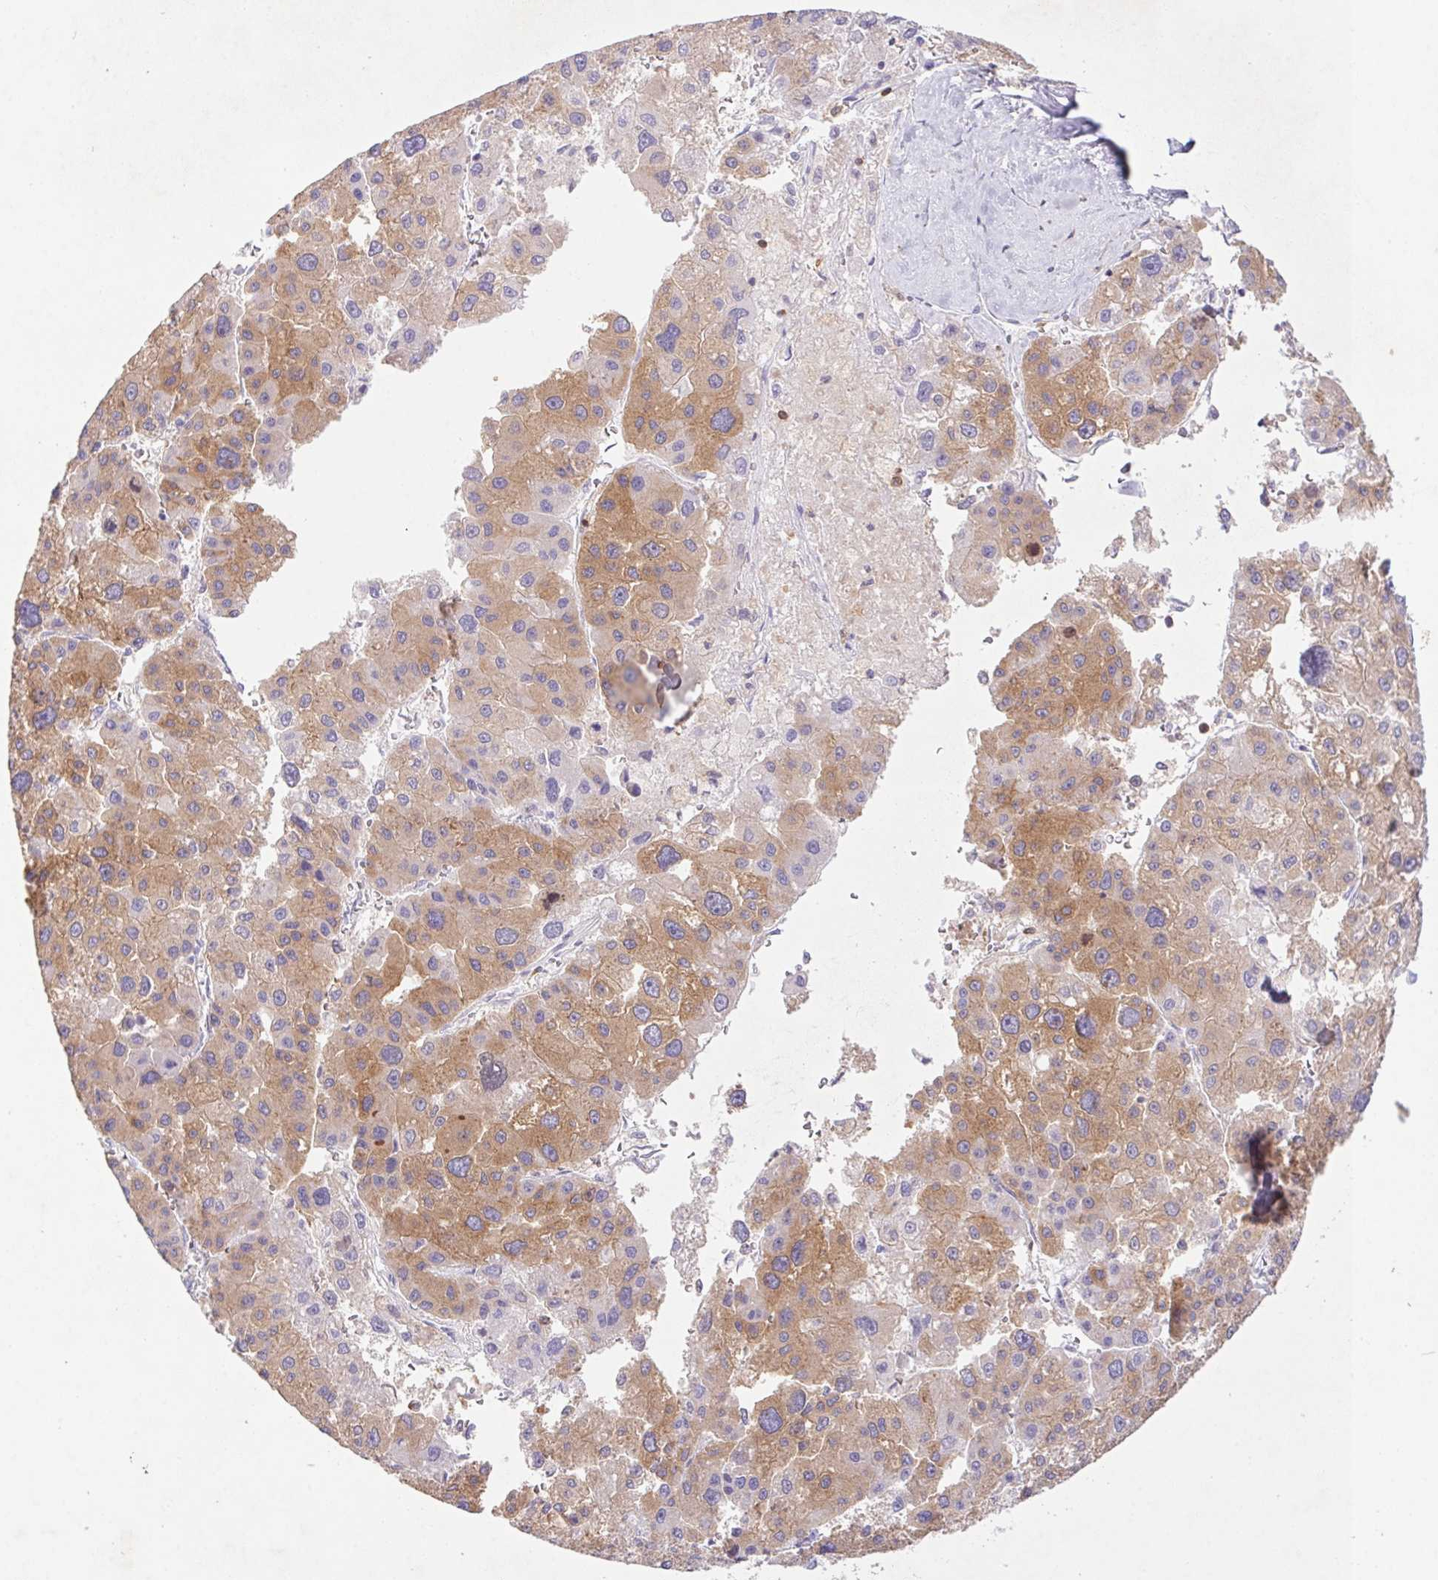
{"staining": {"intensity": "moderate", "quantity": ">75%", "location": "cytoplasmic/membranous"}, "tissue": "liver cancer", "cell_type": "Tumor cells", "image_type": "cancer", "snomed": [{"axis": "morphology", "description": "Carcinoma, Hepatocellular, NOS"}, {"axis": "topography", "description": "Liver"}], "caption": "DAB immunohistochemical staining of liver cancer (hepatocellular carcinoma) reveals moderate cytoplasmic/membranous protein positivity in approximately >75% of tumor cells.", "gene": "APBB1IP", "patient": {"sex": "male", "age": 73}}